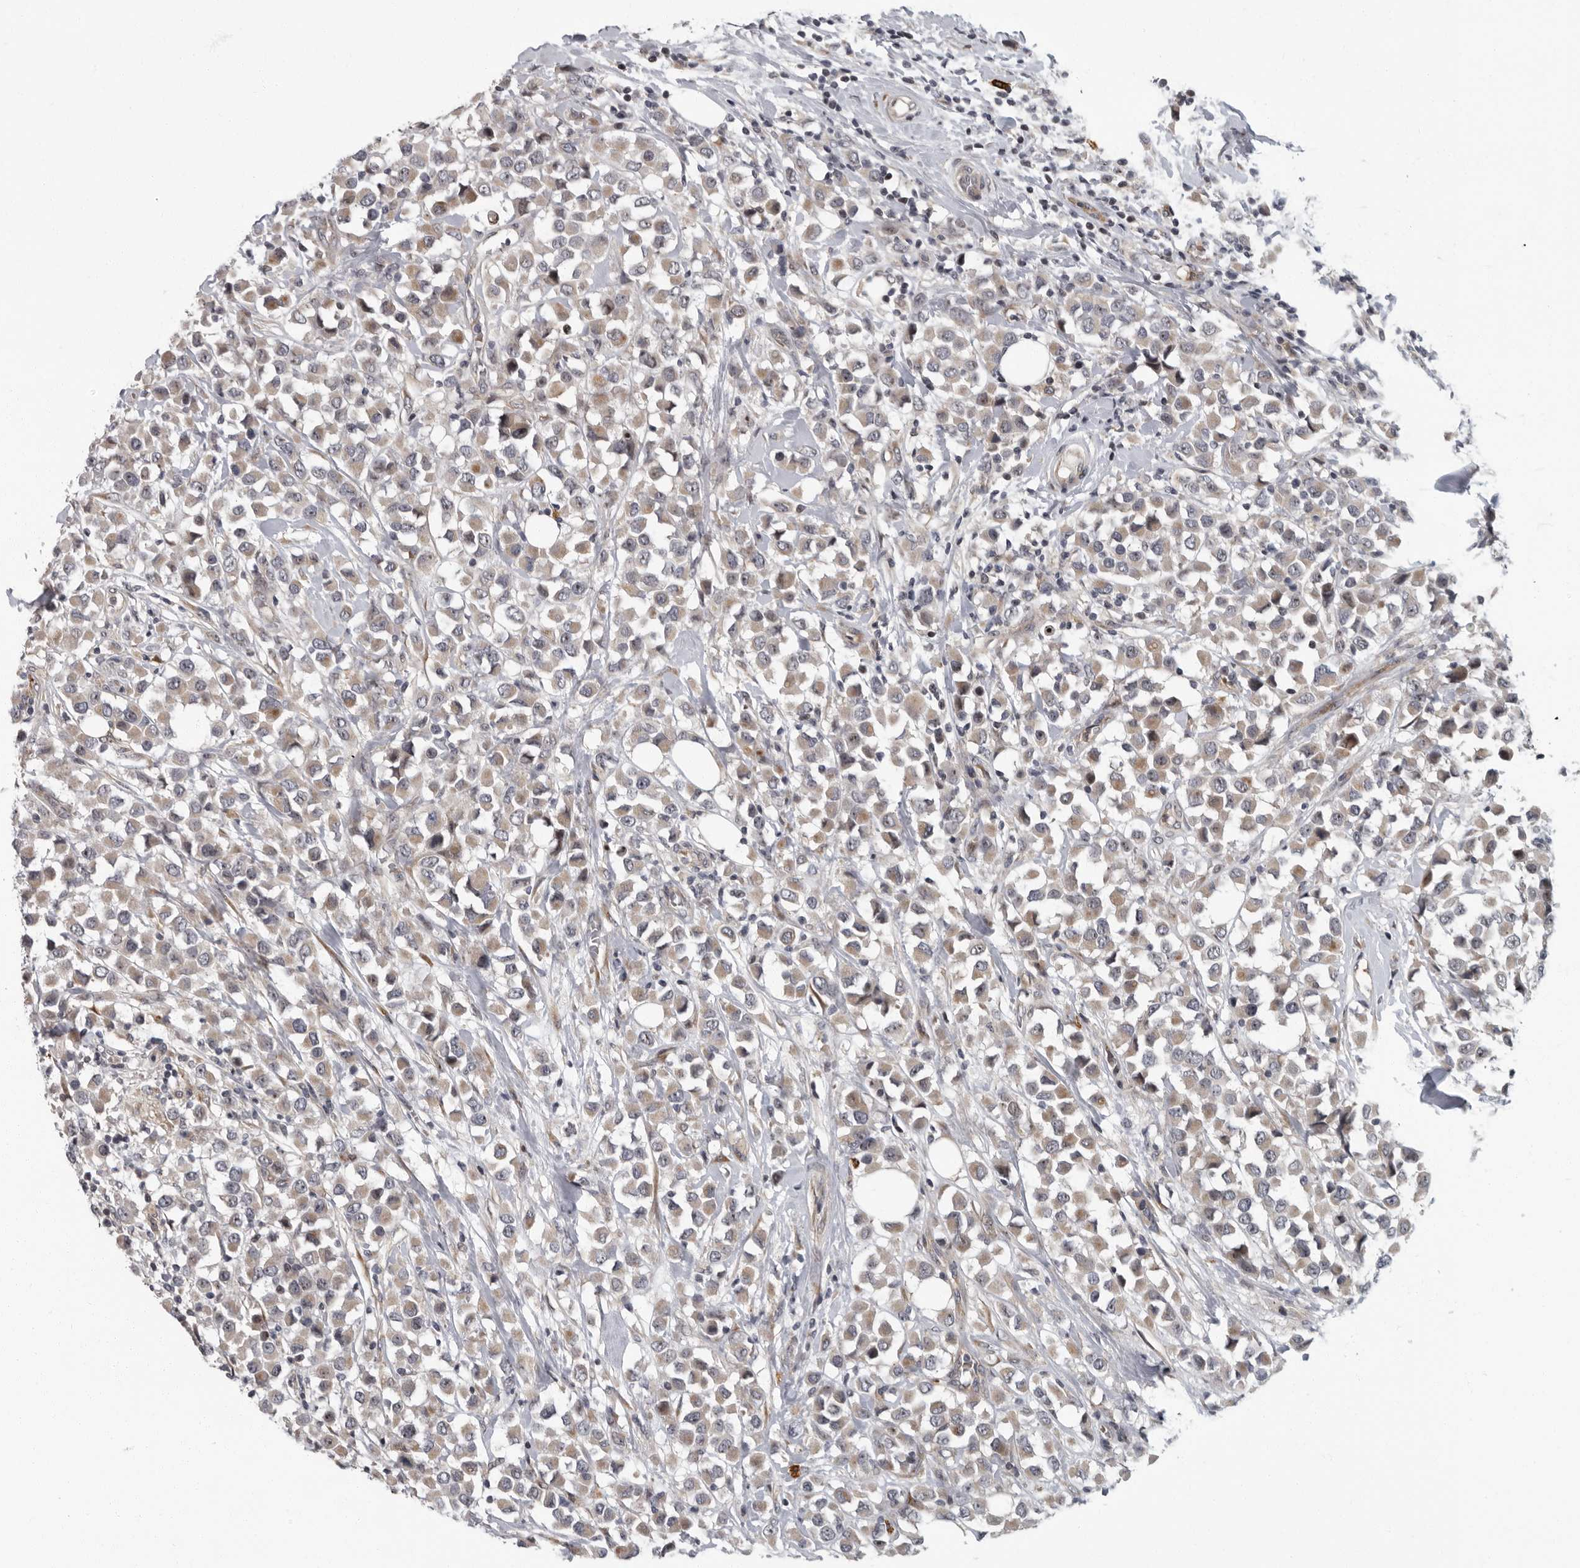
{"staining": {"intensity": "weak", "quantity": ">75%", "location": "cytoplasmic/membranous"}, "tissue": "breast cancer", "cell_type": "Tumor cells", "image_type": "cancer", "snomed": [{"axis": "morphology", "description": "Duct carcinoma"}, {"axis": "topography", "description": "Breast"}], "caption": "Infiltrating ductal carcinoma (breast) stained for a protein (brown) reveals weak cytoplasmic/membranous positive expression in approximately >75% of tumor cells.", "gene": "PDCD11", "patient": {"sex": "female", "age": 61}}